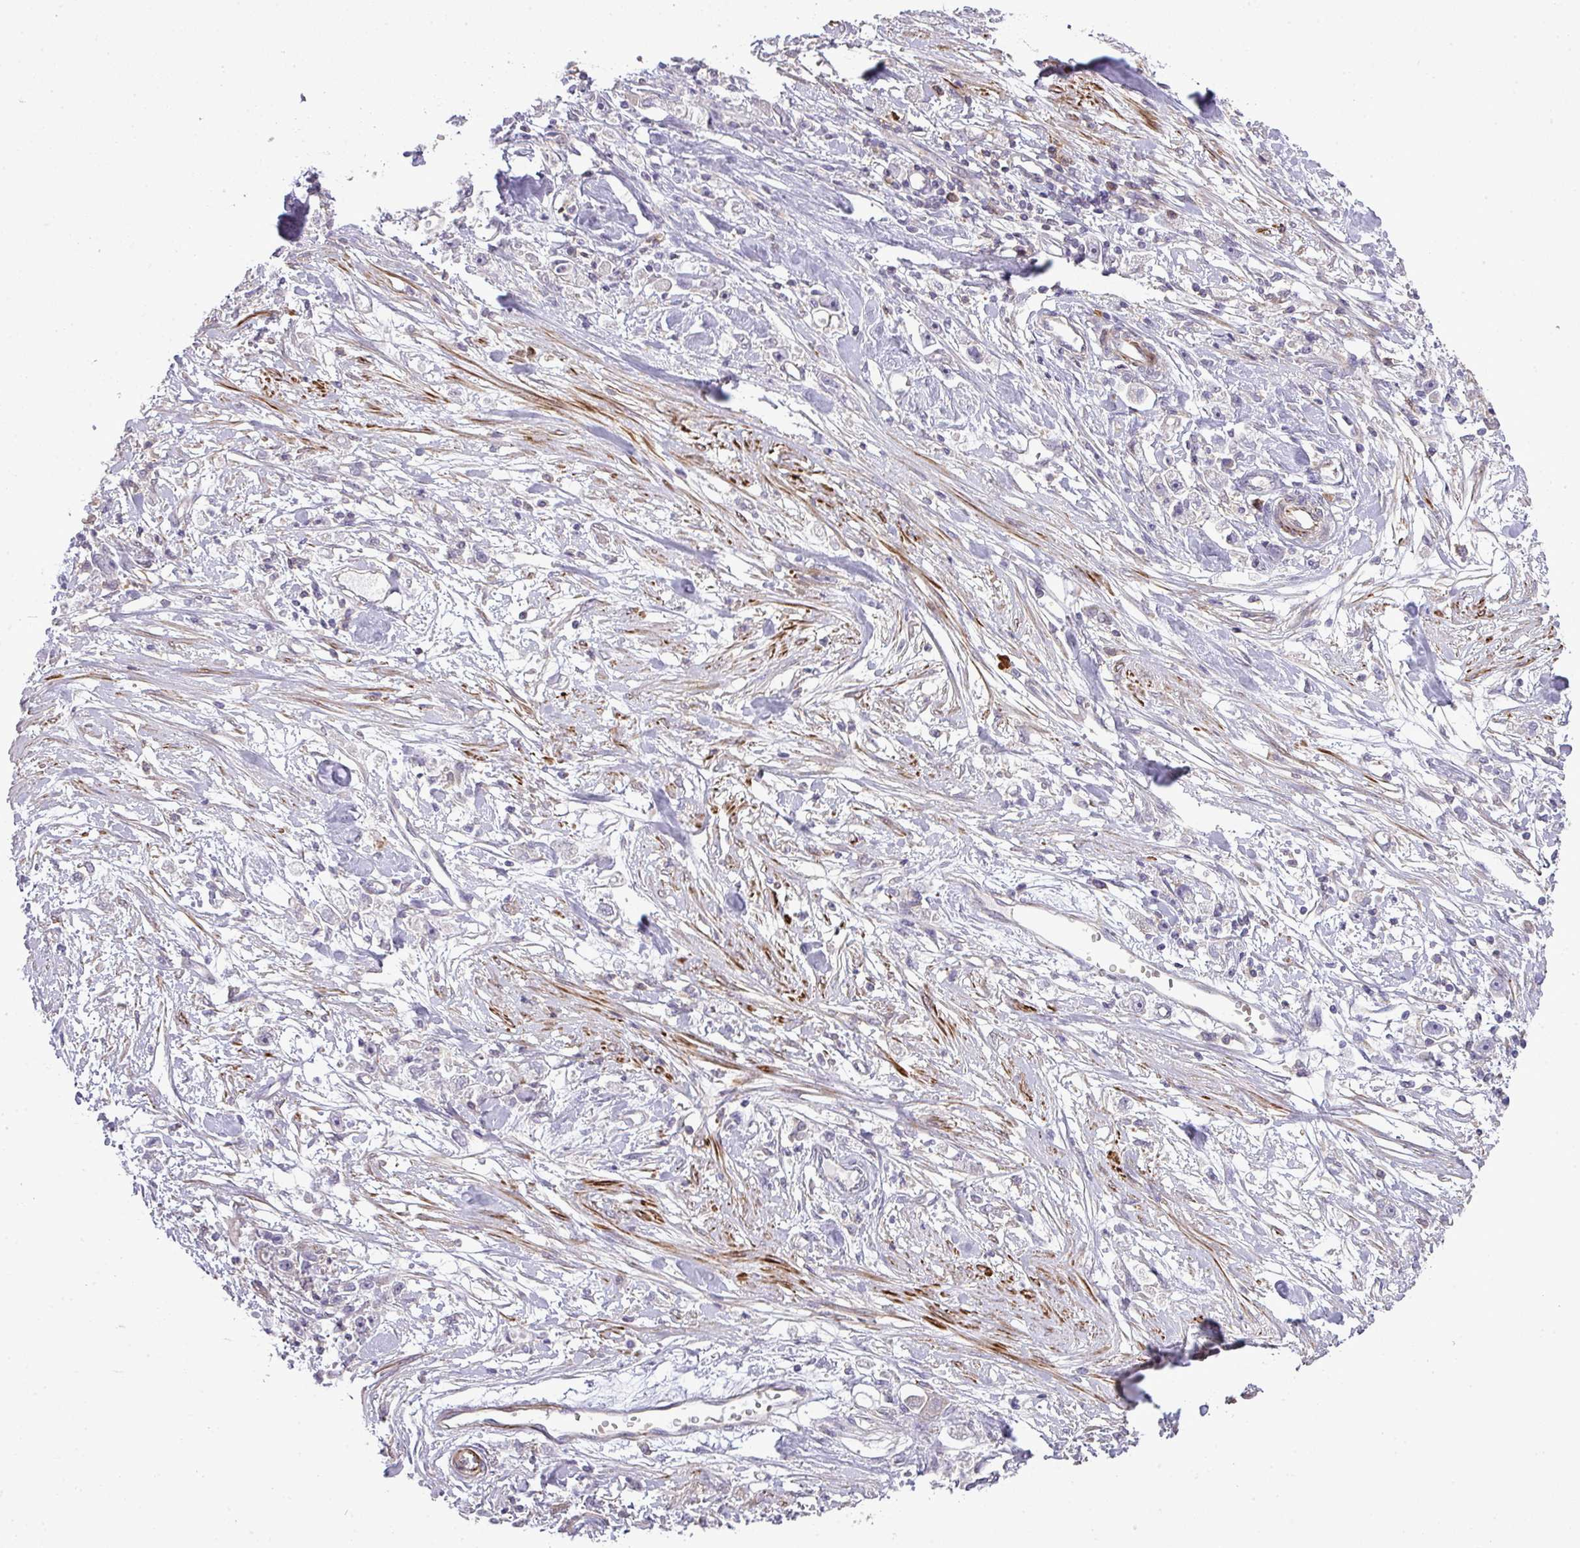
{"staining": {"intensity": "negative", "quantity": "none", "location": "none"}, "tissue": "stomach cancer", "cell_type": "Tumor cells", "image_type": "cancer", "snomed": [{"axis": "morphology", "description": "Adenocarcinoma, NOS"}, {"axis": "topography", "description": "Stomach"}], "caption": "Tumor cells show no significant staining in adenocarcinoma (stomach).", "gene": "TPRA1", "patient": {"sex": "female", "age": 59}}